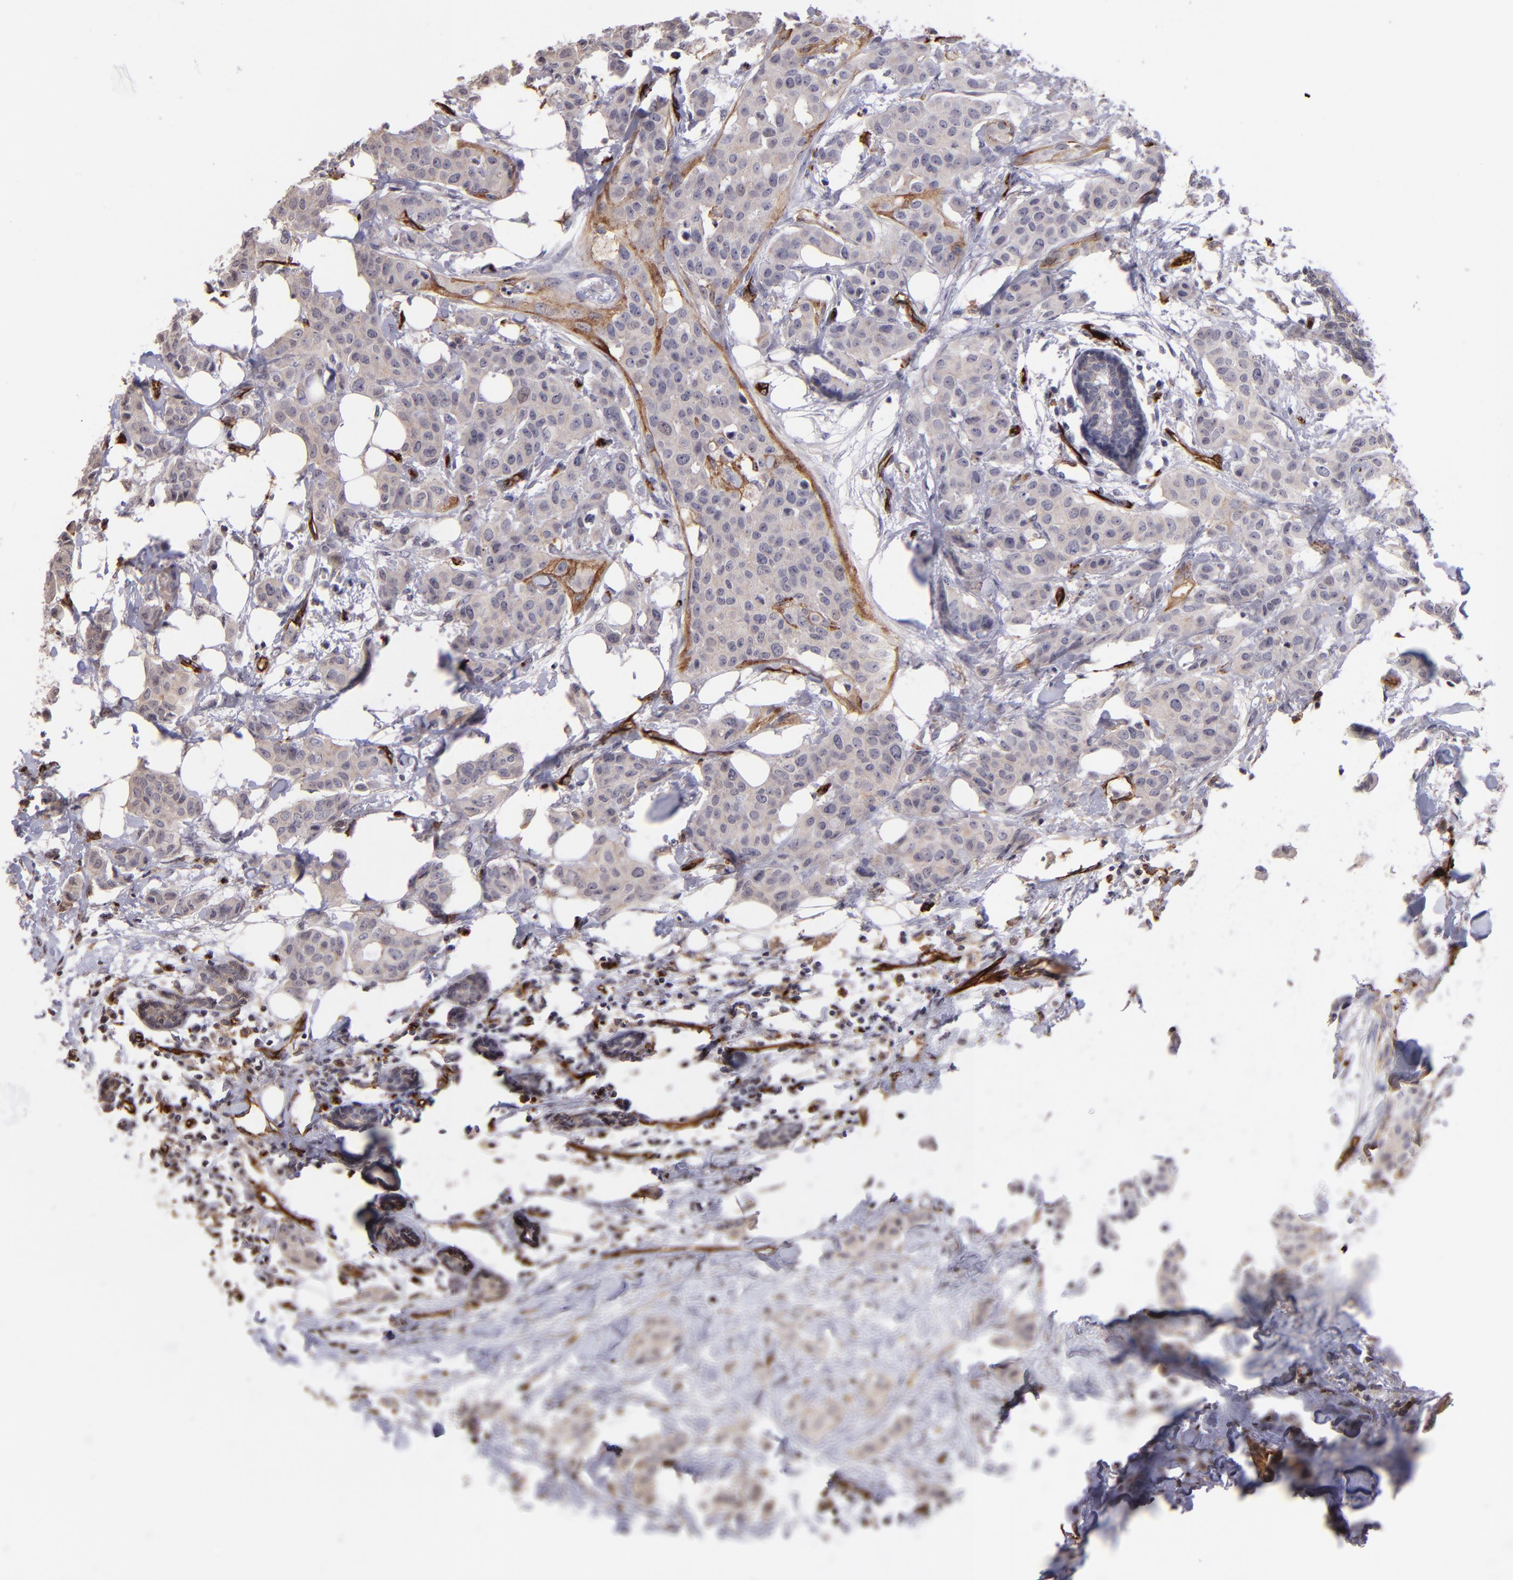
{"staining": {"intensity": "negative", "quantity": "none", "location": "none"}, "tissue": "breast cancer", "cell_type": "Tumor cells", "image_type": "cancer", "snomed": [{"axis": "morphology", "description": "Duct carcinoma"}, {"axis": "topography", "description": "Breast"}], "caption": "A histopathology image of human breast cancer (intraductal carcinoma) is negative for staining in tumor cells.", "gene": "DYSF", "patient": {"sex": "female", "age": 40}}